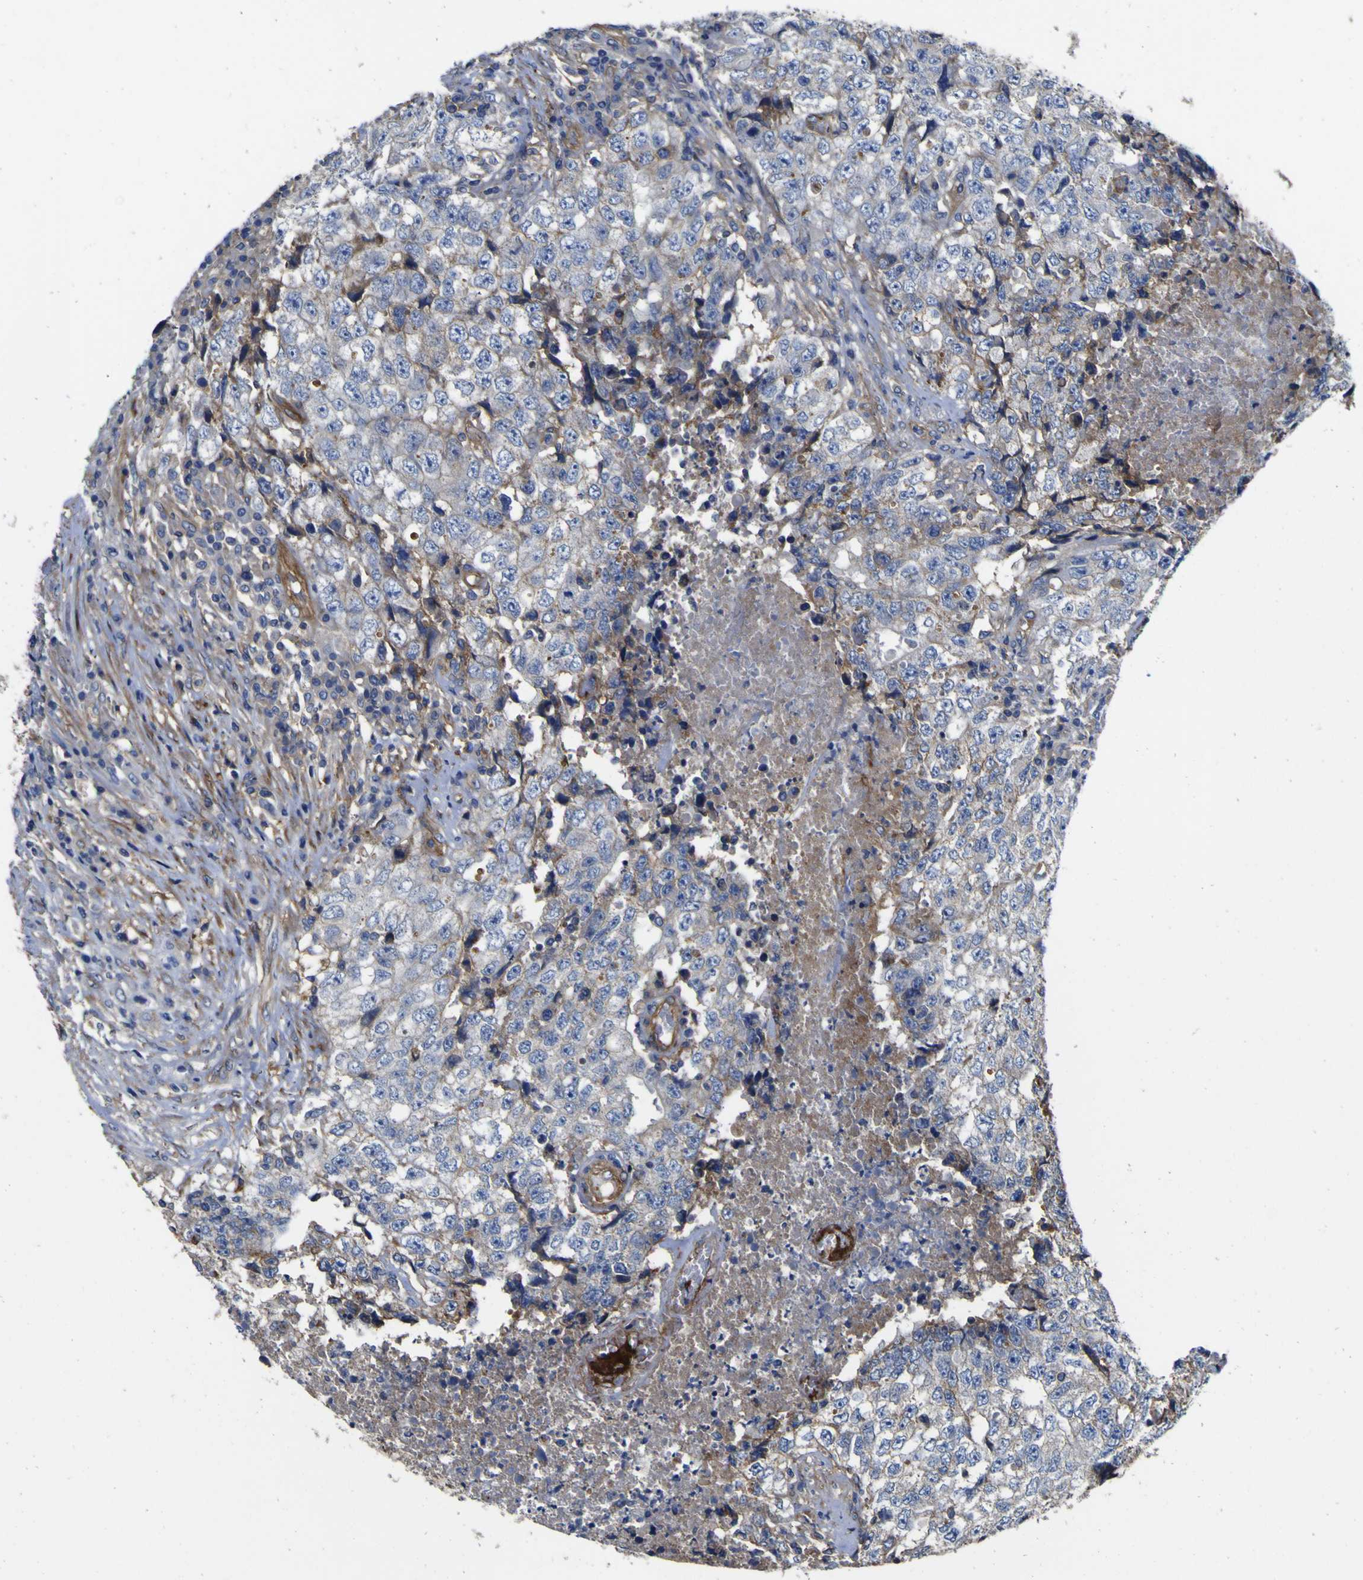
{"staining": {"intensity": "negative", "quantity": "none", "location": "none"}, "tissue": "testis cancer", "cell_type": "Tumor cells", "image_type": "cancer", "snomed": [{"axis": "morphology", "description": "Necrosis, NOS"}, {"axis": "morphology", "description": "Carcinoma, Embryonal, NOS"}, {"axis": "topography", "description": "Testis"}], "caption": "DAB (3,3'-diaminobenzidine) immunohistochemical staining of embryonal carcinoma (testis) reveals no significant positivity in tumor cells.", "gene": "CD151", "patient": {"sex": "male", "age": 19}}